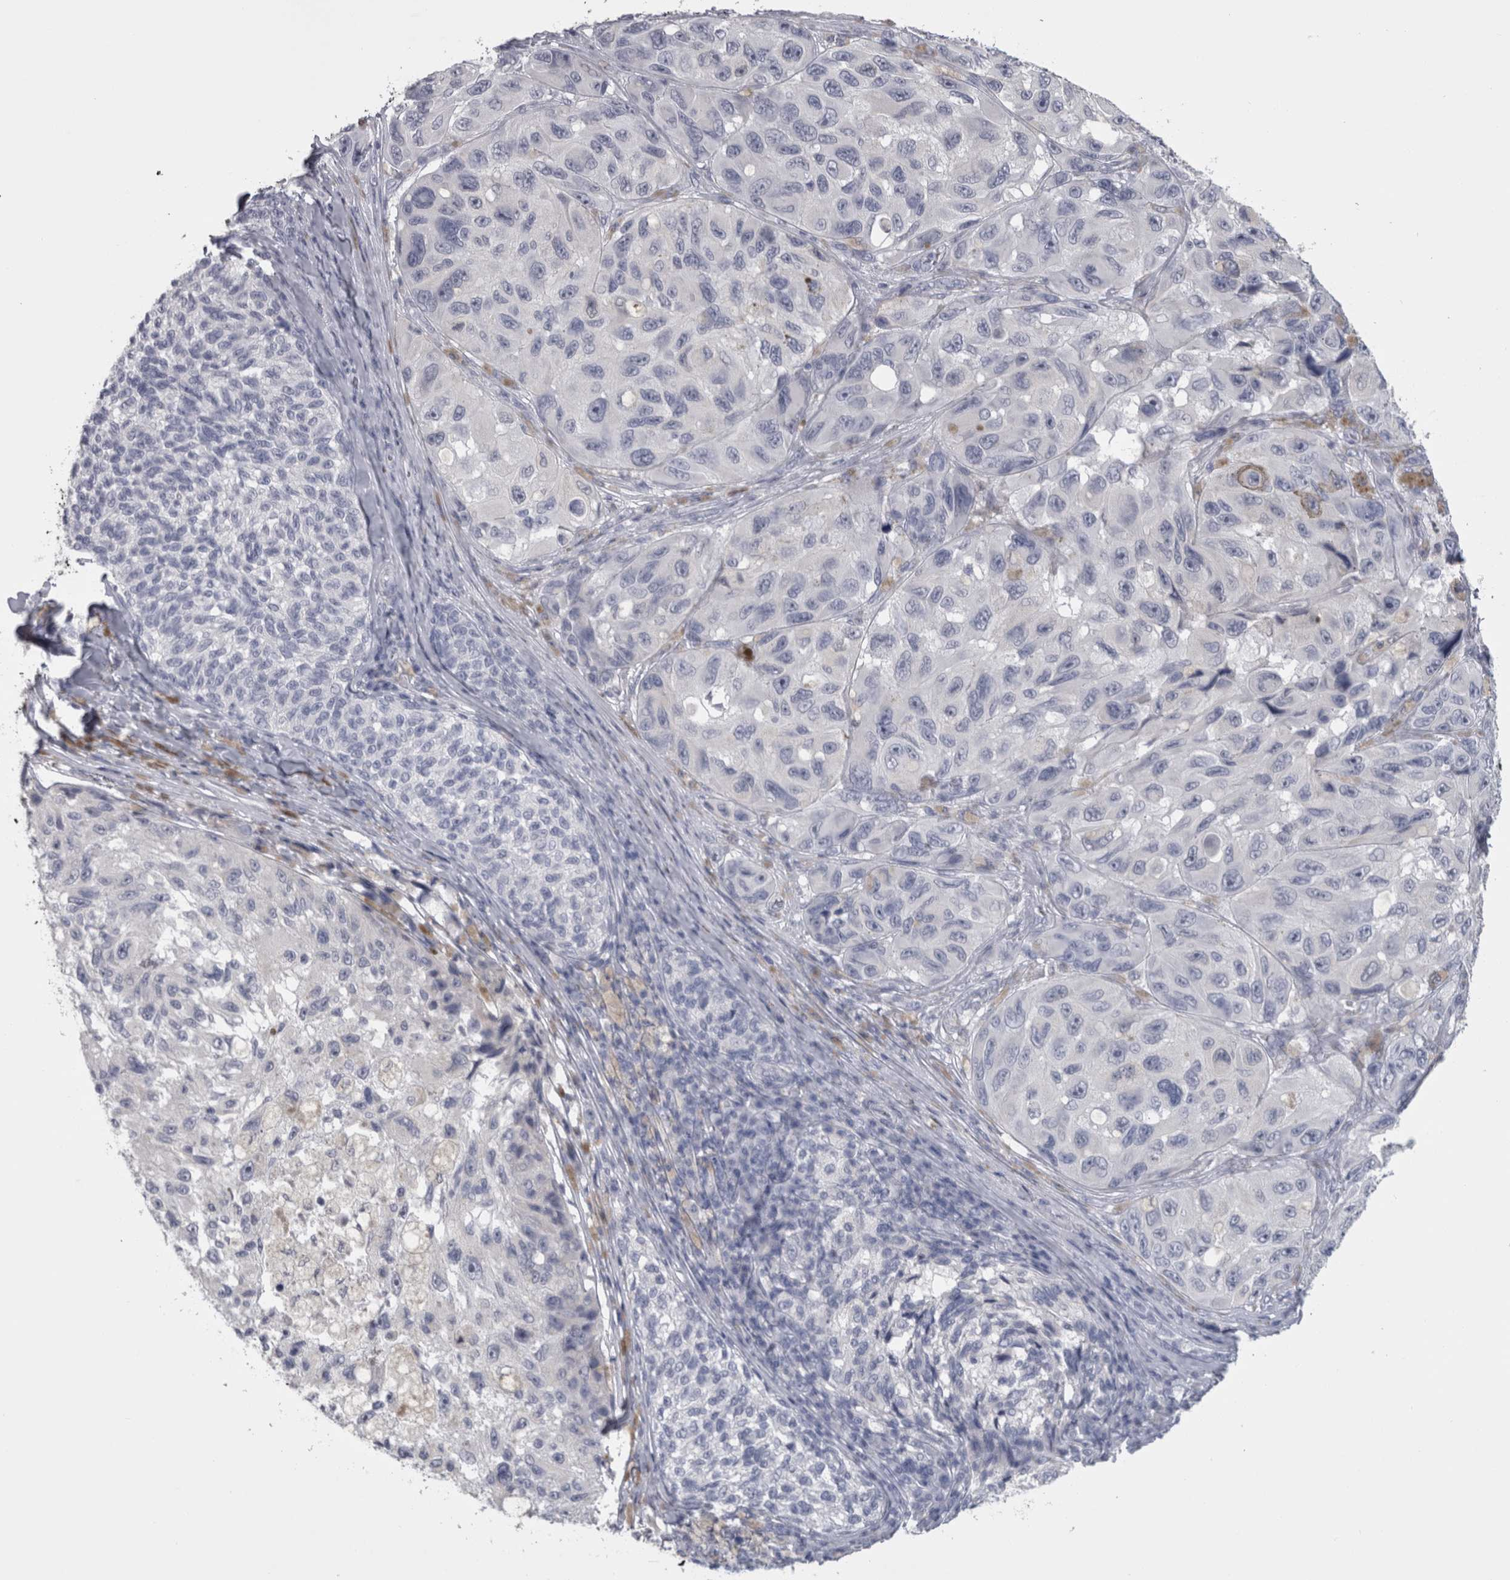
{"staining": {"intensity": "negative", "quantity": "none", "location": "none"}, "tissue": "melanoma", "cell_type": "Tumor cells", "image_type": "cancer", "snomed": [{"axis": "morphology", "description": "Malignant melanoma, NOS"}, {"axis": "topography", "description": "Skin"}], "caption": "Immunohistochemistry image of neoplastic tissue: human melanoma stained with DAB (3,3'-diaminobenzidine) demonstrates no significant protein positivity in tumor cells.", "gene": "MSMB", "patient": {"sex": "female", "age": 73}}